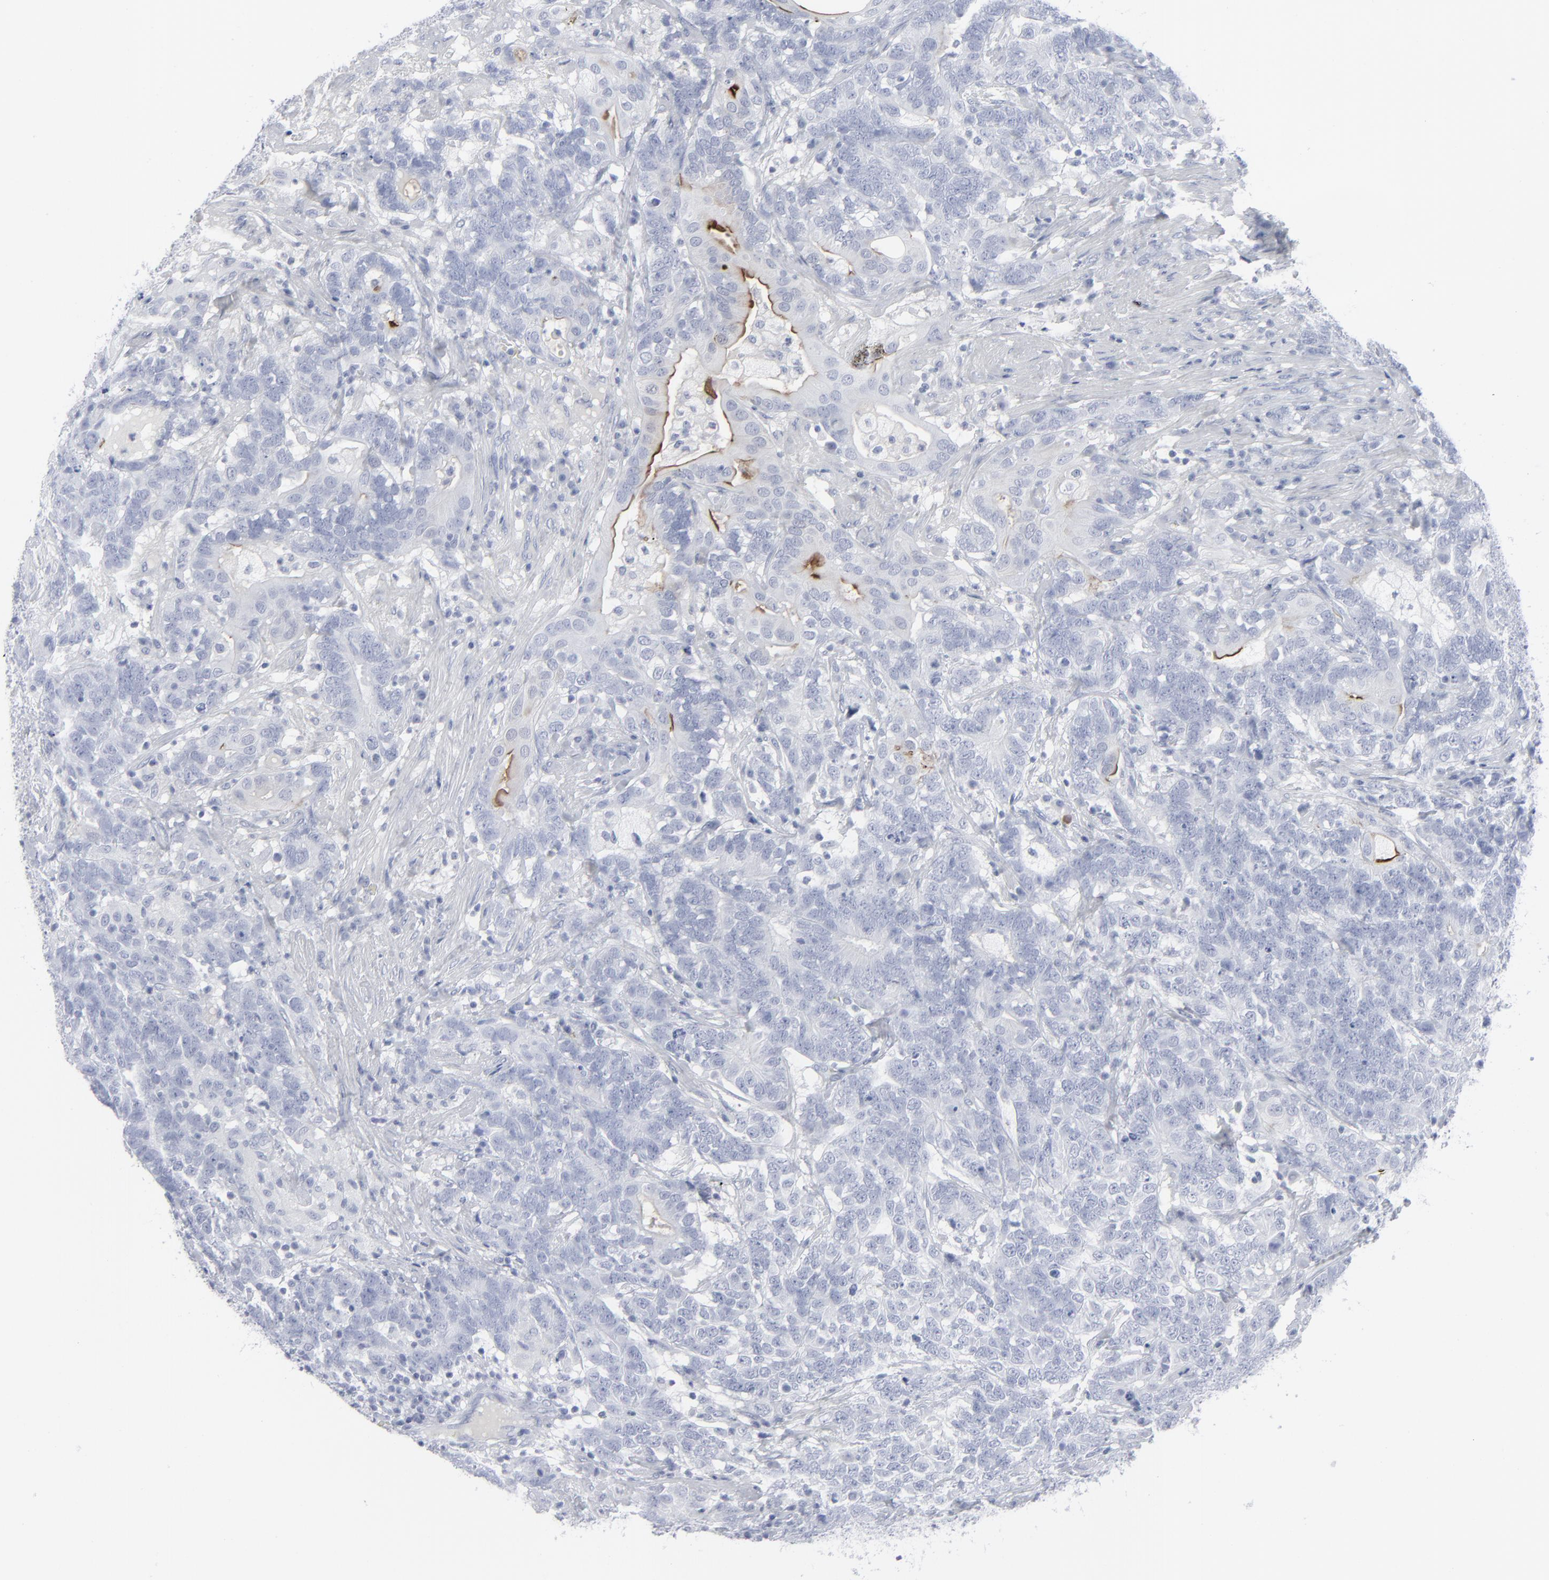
{"staining": {"intensity": "strong", "quantity": "<25%", "location": "cytoplasmic/membranous"}, "tissue": "testis cancer", "cell_type": "Tumor cells", "image_type": "cancer", "snomed": [{"axis": "morphology", "description": "Carcinoma, Embryonal, NOS"}, {"axis": "topography", "description": "Testis"}], "caption": "A histopathology image of human testis embryonal carcinoma stained for a protein shows strong cytoplasmic/membranous brown staining in tumor cells.", "gene": "MSLN", "patient": {"sex": "male", "age": 26}}